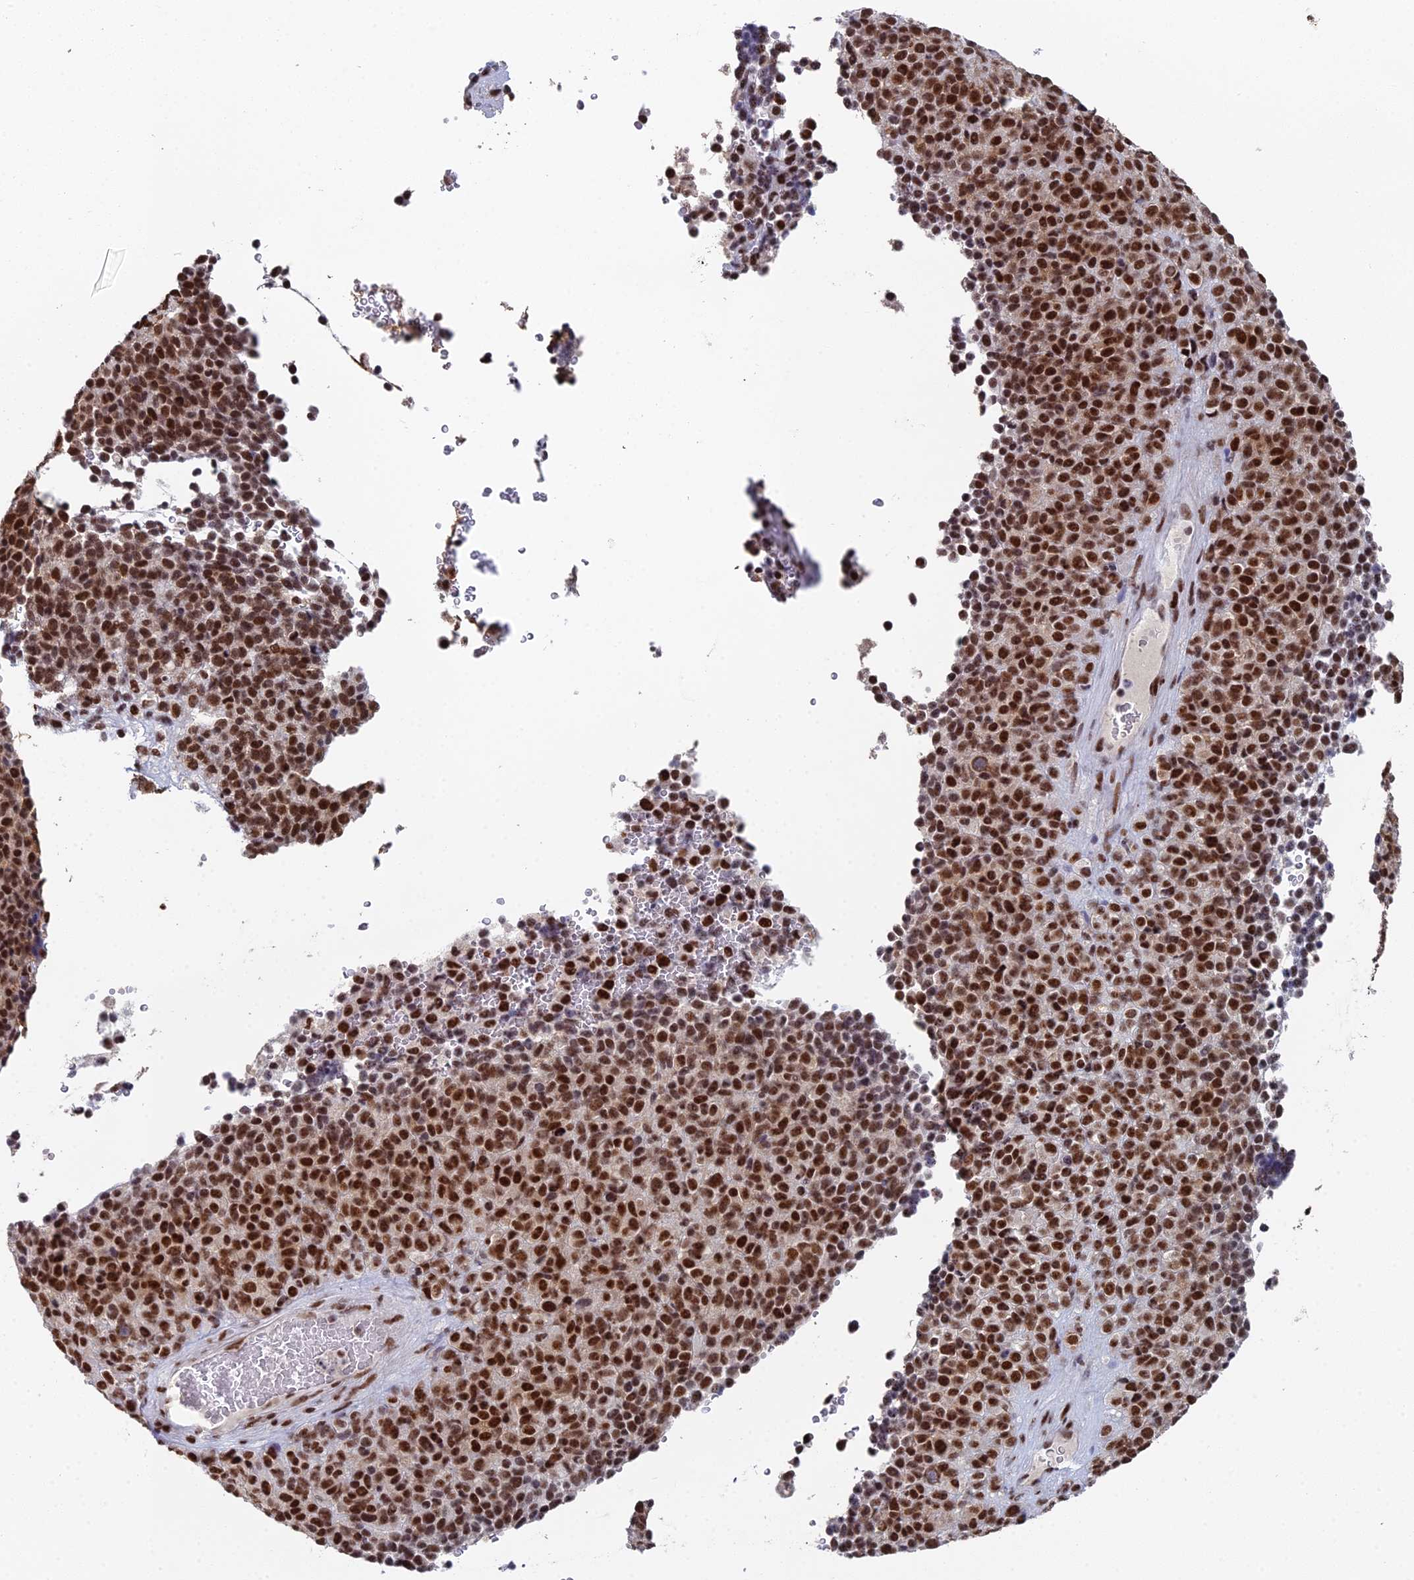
{"staining": {"intensity": "strong", "quantity": ">75%", "location": "nuclear"}, "tissue": "melanoma", "cell_type": "Tumor cells", "image_type": "cancer", "snomed": [{"axis": "morphology", "description": "Malignant melanoma, Metastatic site"}, {"axis": "topography", "description": "Brain"}], "caption": "The image shows a brown stain indicating the presence of a protein in the nuclear of tumor cells in malignant melanoma (metastatic site). Immunohistochemistry stains the protein in brown and the nuclei are stained blue.", "gene": "SF3B3", "patient": {"sex": "female", "age": 56}}